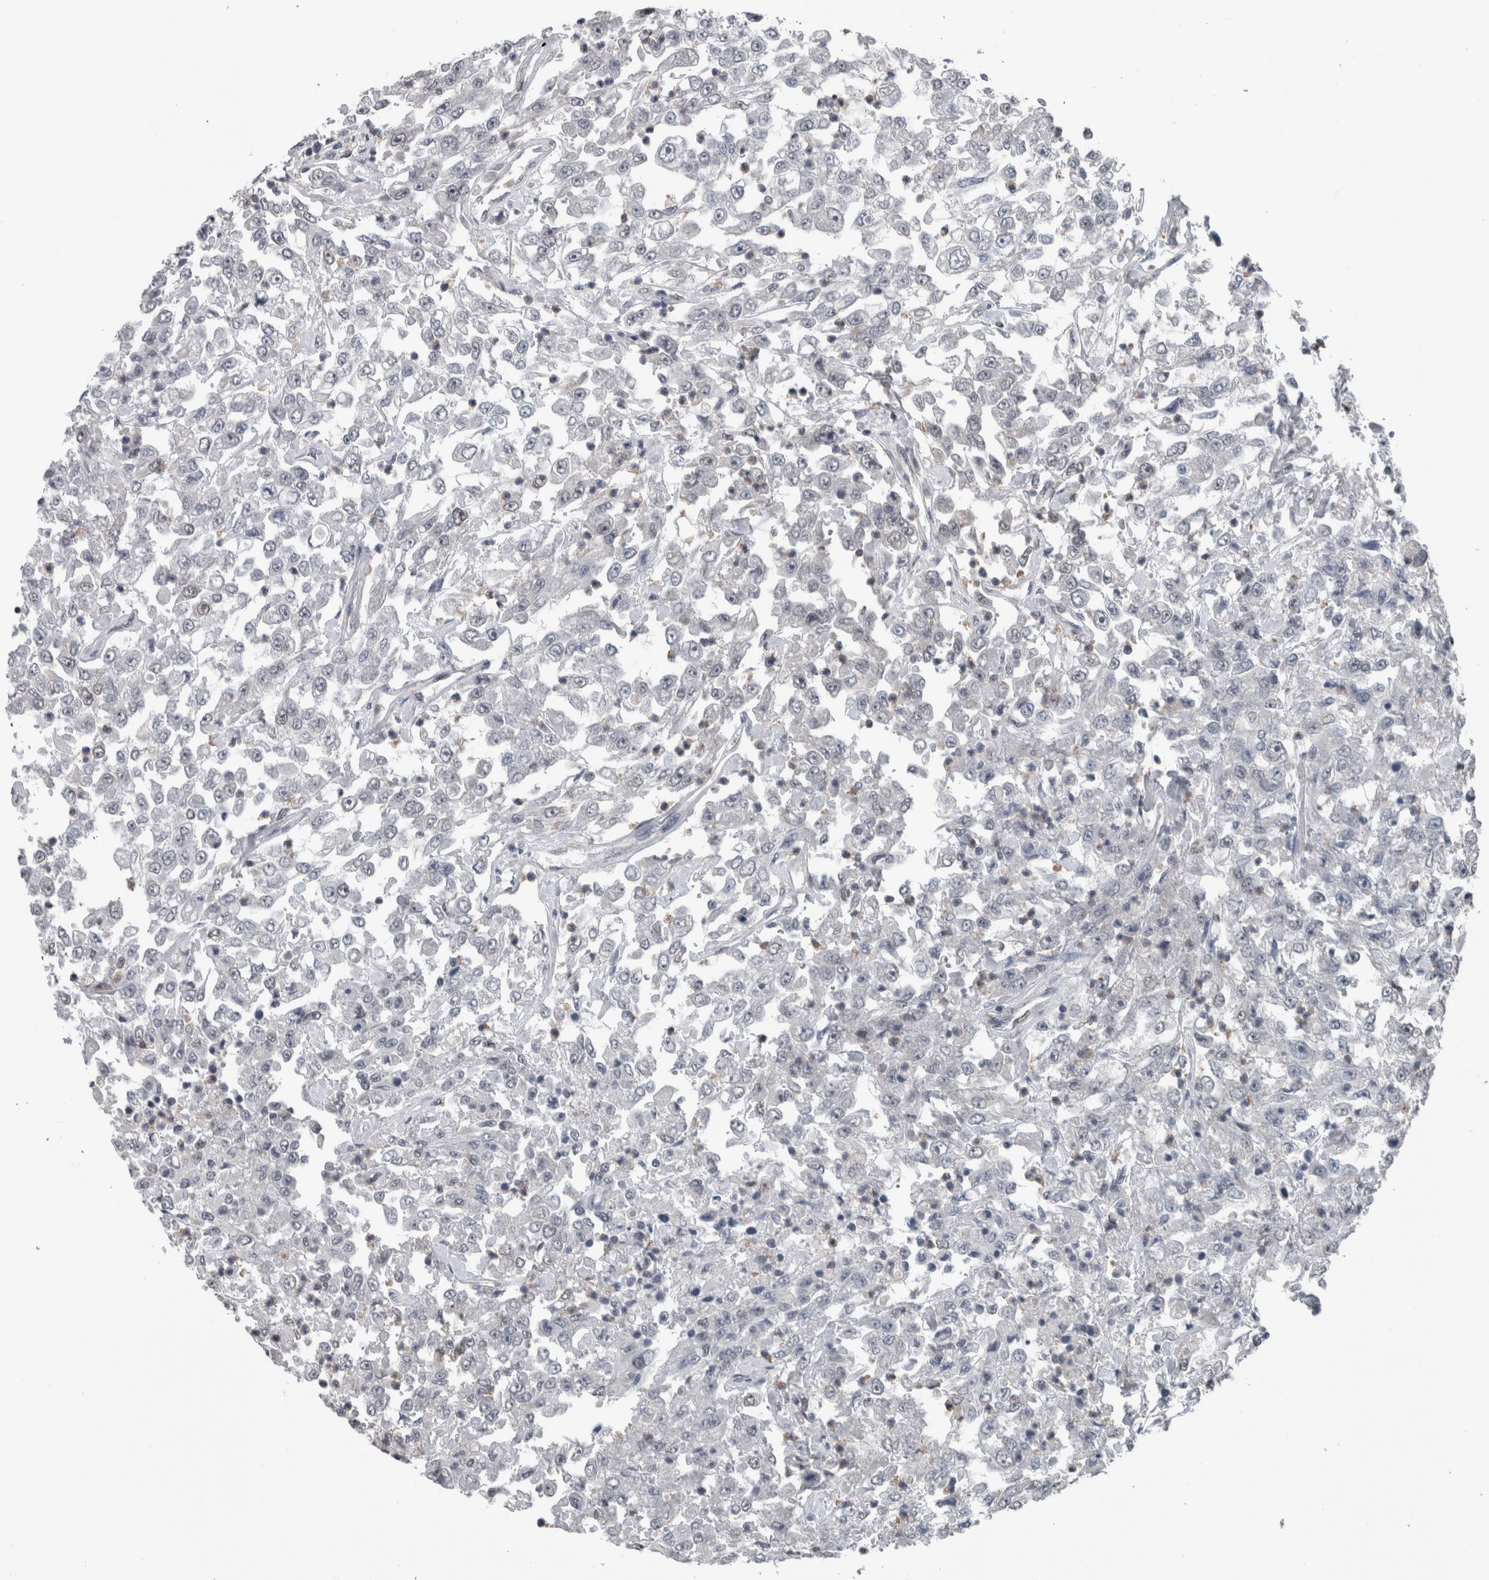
{"staining": {"intensity": "negative", "quantity": "none", "location": "none"}, "tissue": "urothelial cancer", "cell_type": "Tumor cells", "image_type": "cancer", "snomed": [{"axis": "morphology", "description": "Urothelial carcinoma, High grade"}, {"axis": "topography", "description": "Urinary bladder"}], "caption": "High-grade urothelial carcinoma stained for a protein using immunohistochemistry (IHC) displays no staining tumor cells.", "gene": "MAFF", "patient": {"sex": "male", "age": 46}}